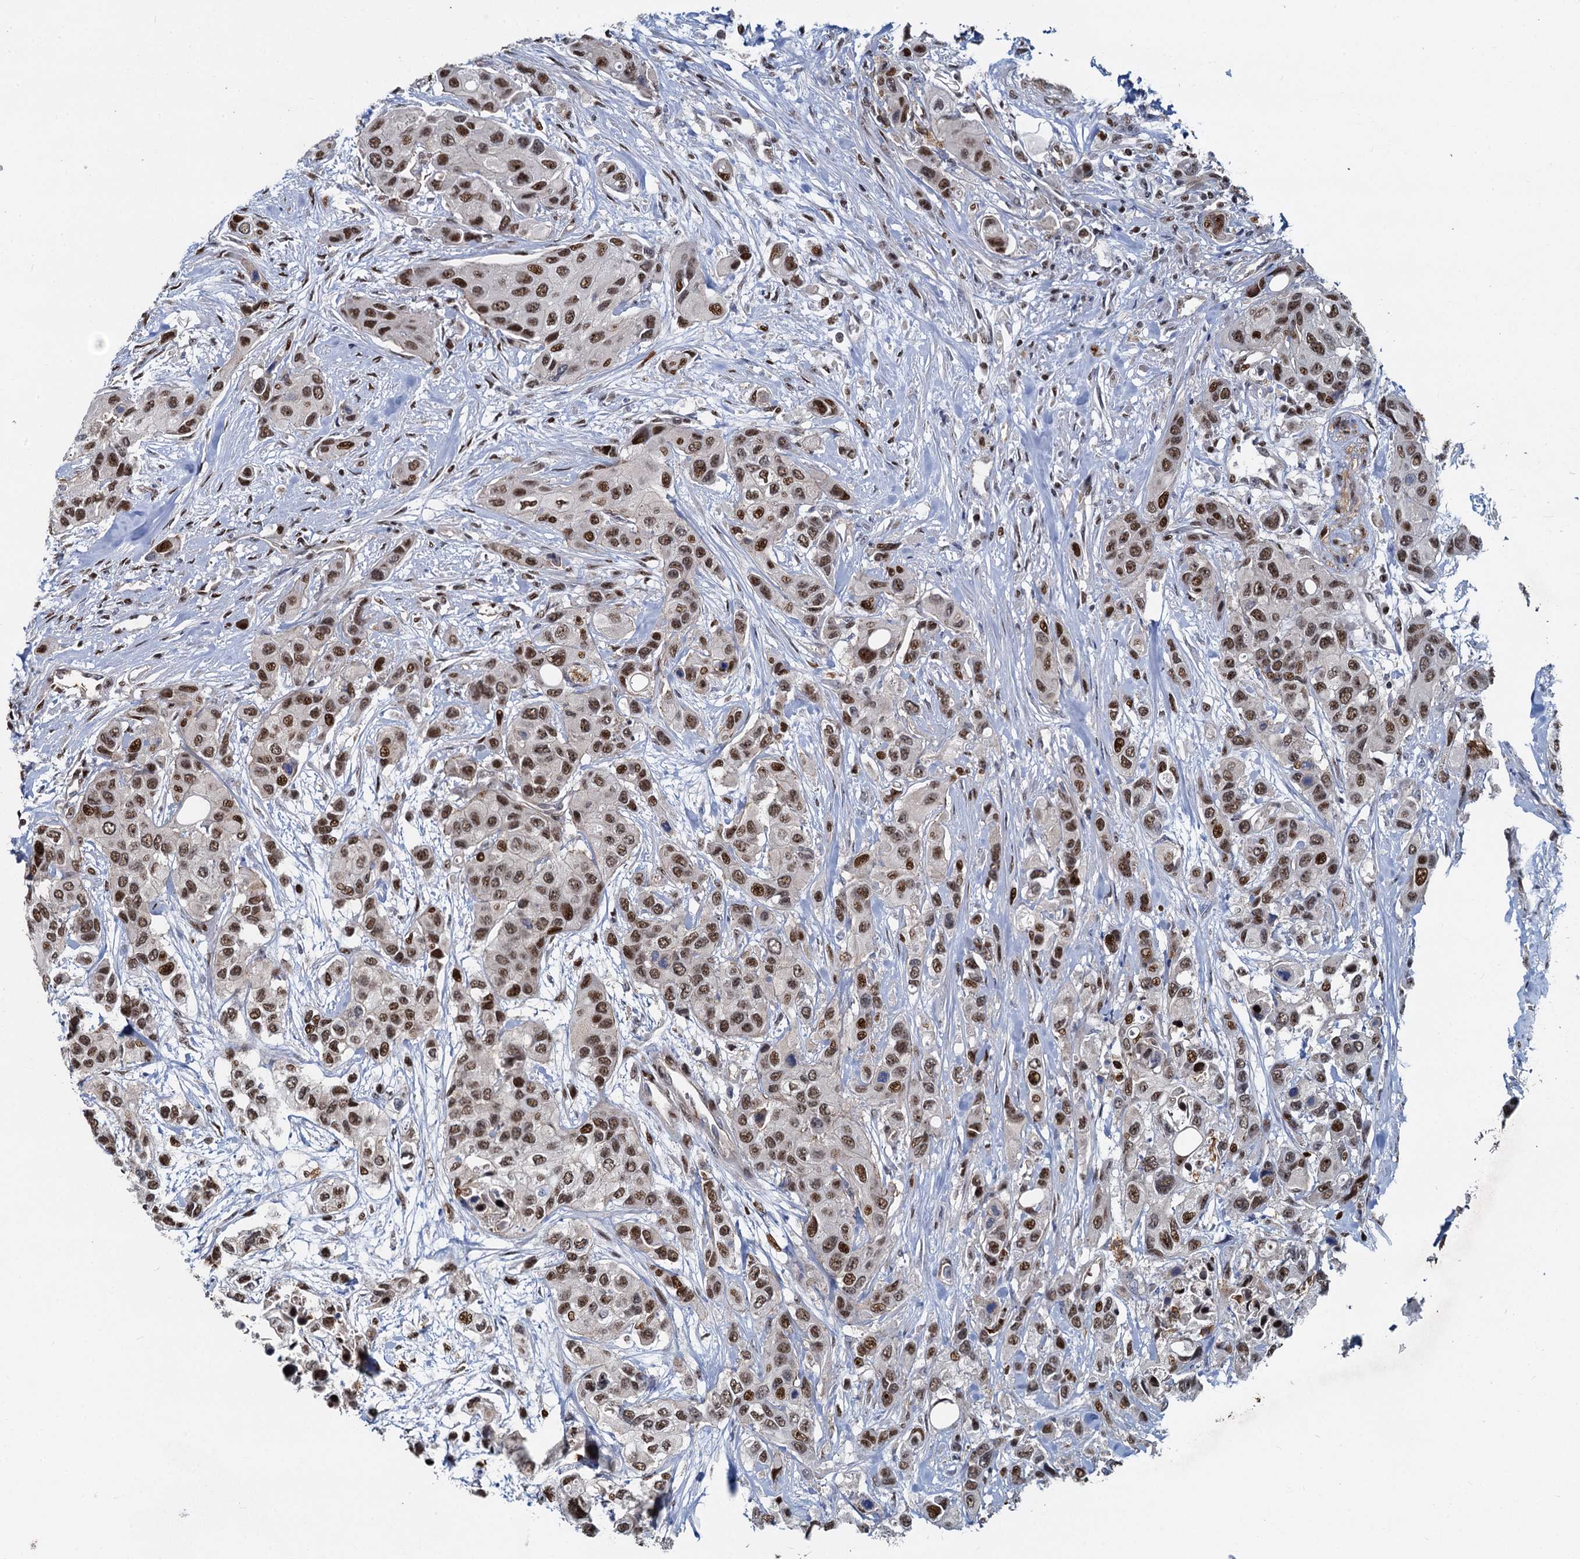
{"staining": {"intensity": "moderate", "quantity": ">75%", "location": "nuclear"}, "tissue": "urothelial cancer", "cell_type": "Tumor cells", "image_type": "cancer", "snomed": [{"axis": "morphology", "description": "Normal tissue, NOS"}, {"axis": "morphology", "description": "Urothelial carcinoma, High grade"}, {"axis": "topography", "description": "Vascular tissue"}, {"axis": "topography", "description": "Urinary bladder"}], "caption": "Immunohistochemistry (IHC) of urothelial carcinoma (high-grade) shows medium levels of moderate nuclear expression in approximately >75% of tumor cells.", "gene": "ANKRD49", "patient": {"sex": "female", "age": 56}}